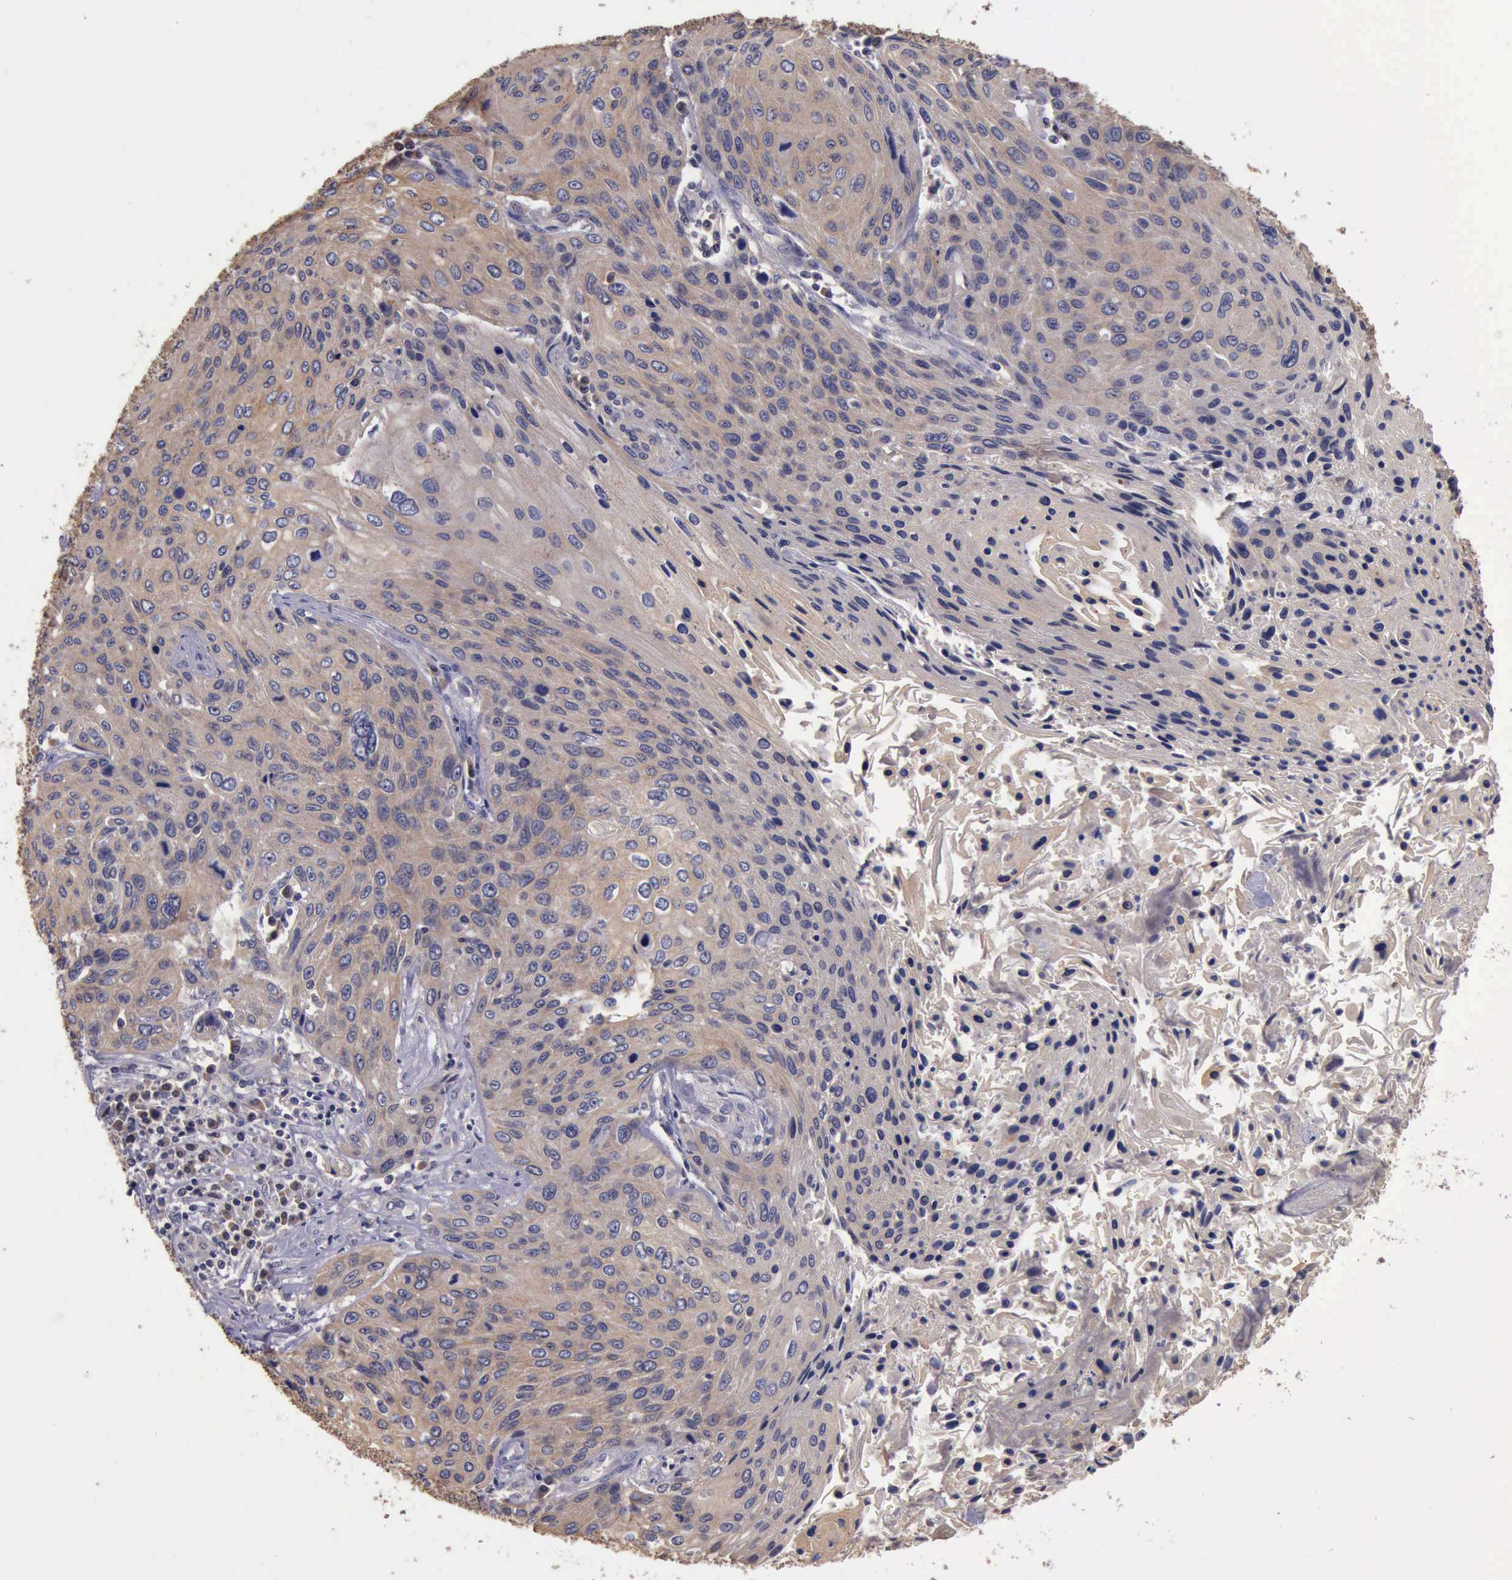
{"staining": {"intensity": "negative", "quantity": "none", "location": "none"}, "tissue": "cervical cancer", "cell_type": "Tumor cells", "image_type": "cancer", "snomed": [{"axis": "morphology", "description": "Squamous cell carcinoma, NOS"}, {"axis": "topography", "description": "Cervix"}], "caption": "There is no significant staining in tumor cells of cervical cancer (squamous cell carcinoma).", "gene": "RAB39B", "patient": {"sex": "female", "age": 32}}